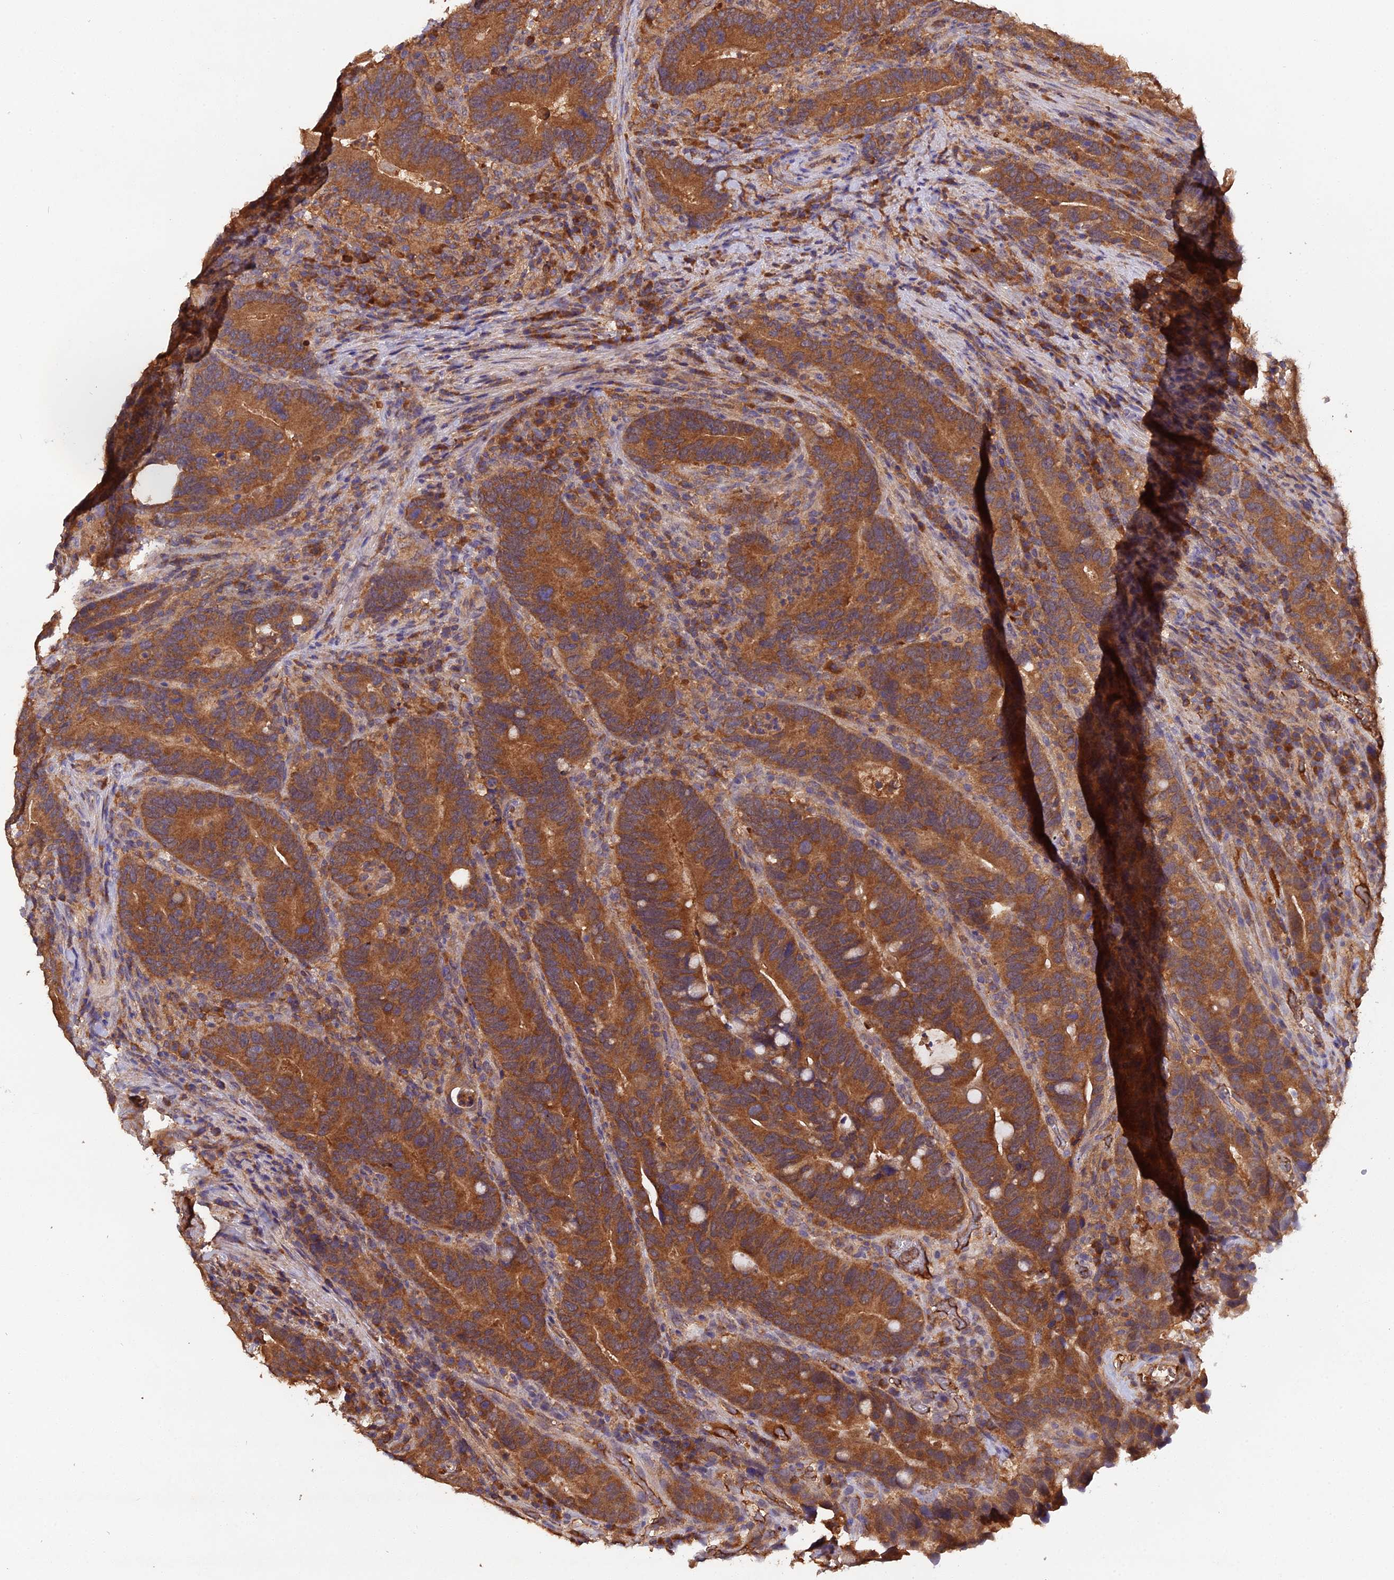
{"staining": {"intensity": "strong", "quantity": ">75%", "location": "cytoplasmic/membranous"}, "tissue": "colorectal cancer", "cell_type": "Tumor cells", "image_type": "cancer", "snomed": [{"axis": "morphology", "description": "Adenocarcinoma, NOS"}, {"axis": "topography", "description": "Colon"}], "caption": "Colorectal cancer (adenocarcinoma) stained for a protein reveals strong cytoplasmic/membranous positivity in tumor cells.", "gene": "TMEM258", "patient": {"sex": "female", "age": 66}}